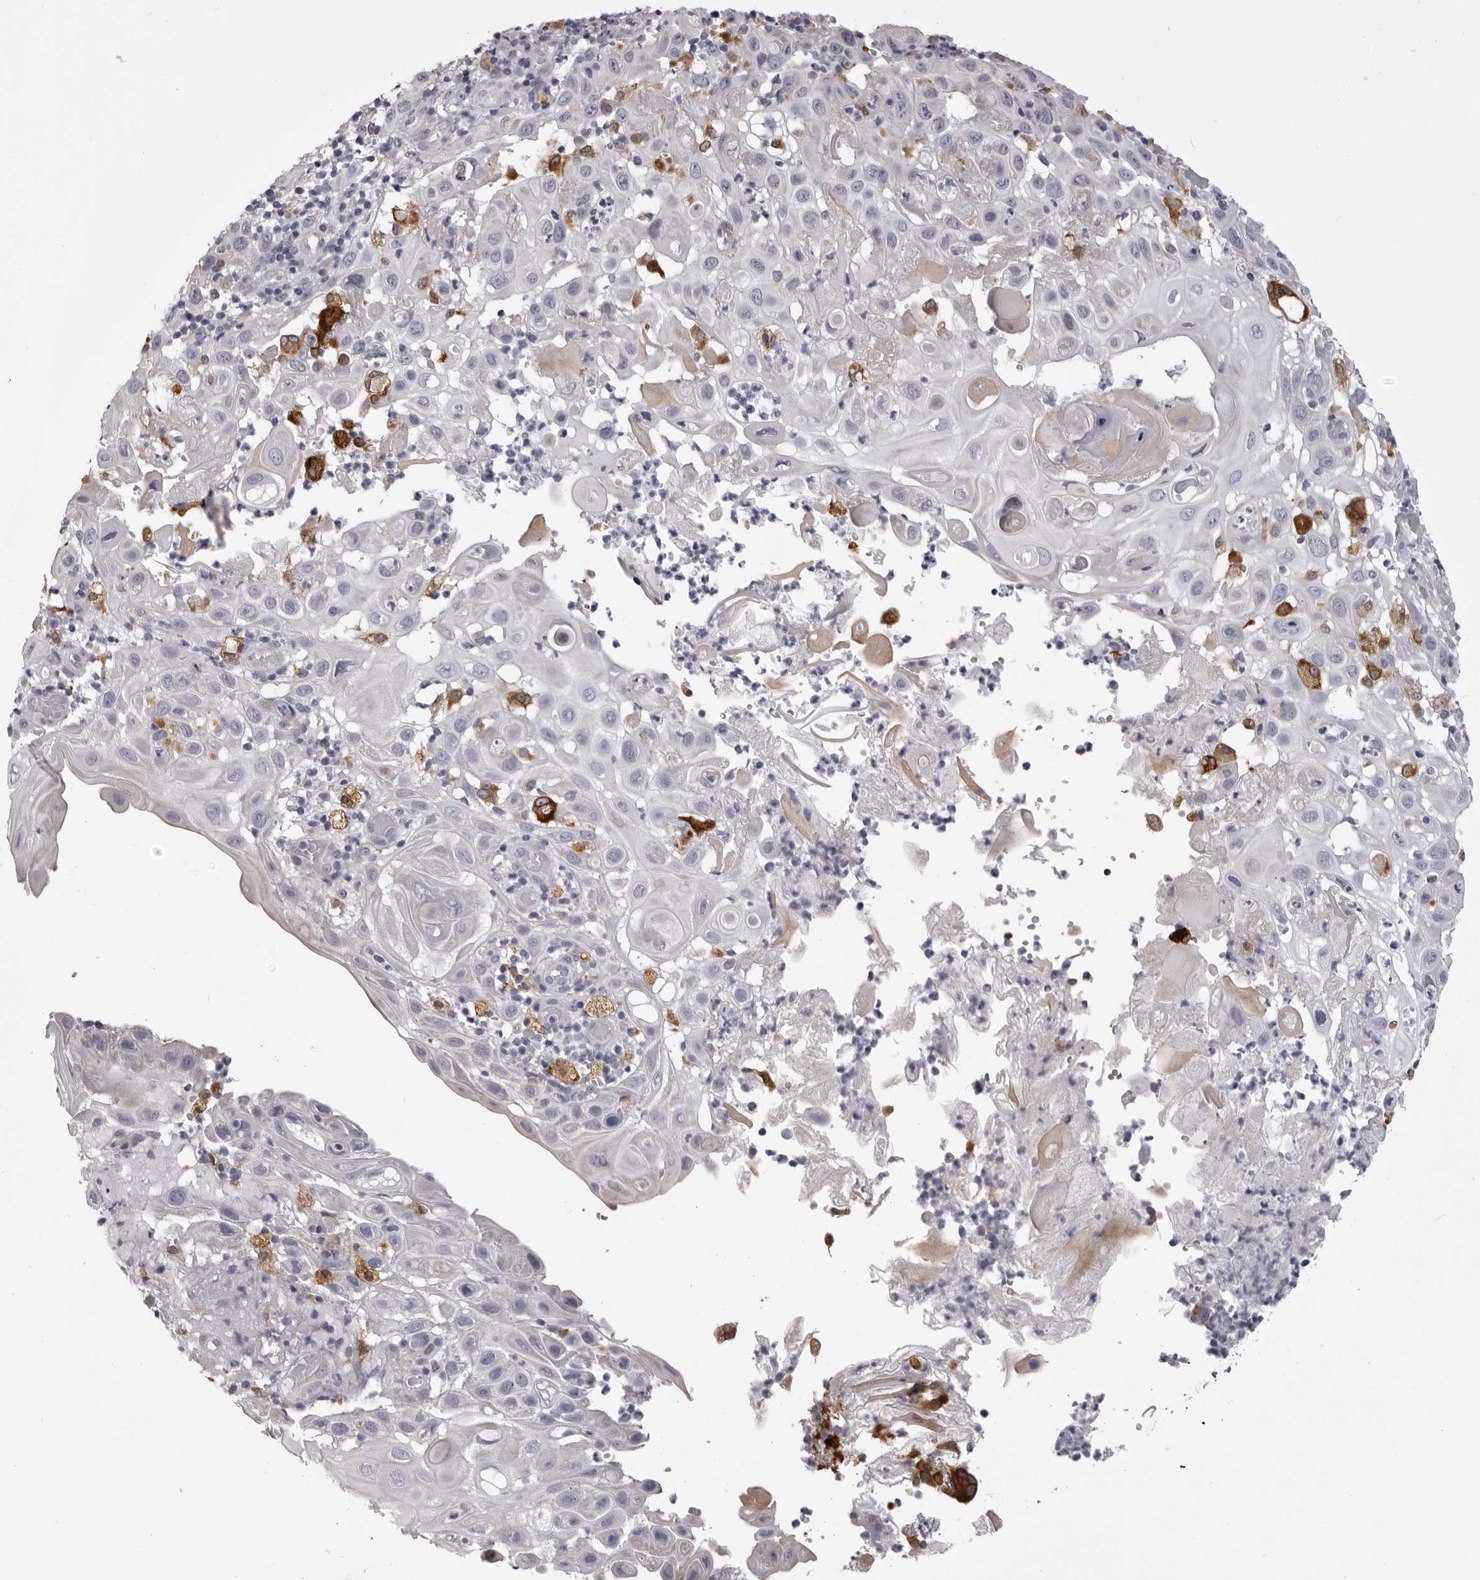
{"staining": {"intensity": "negative", "quantity": "none", "location": "none"}, "tissue": "skin cancer", "cell_type": "Tumor cells", "image_type": "cancer", "snomed": [{"axis": "morphology", "description": "Normal tissue, NOS"}, {"axis": "morphology", "description": "Squamous cell carcinoma, NOS"}, {"axis": "topography", "description": "Skin"}], "caption": "A micrograph of squamous cell carcinoma (skin) stained for a protein reveals no brown staining in tumor cells. Brightfield microscopy of immunohistochemistry (IHC) stained with DAB (3,3'-diaminobenzidine) (brown) and hematoxylin (blue), captured at high magnification.", "gene": "NCEH1", "patient": {"sex": "female", "age": 96}}